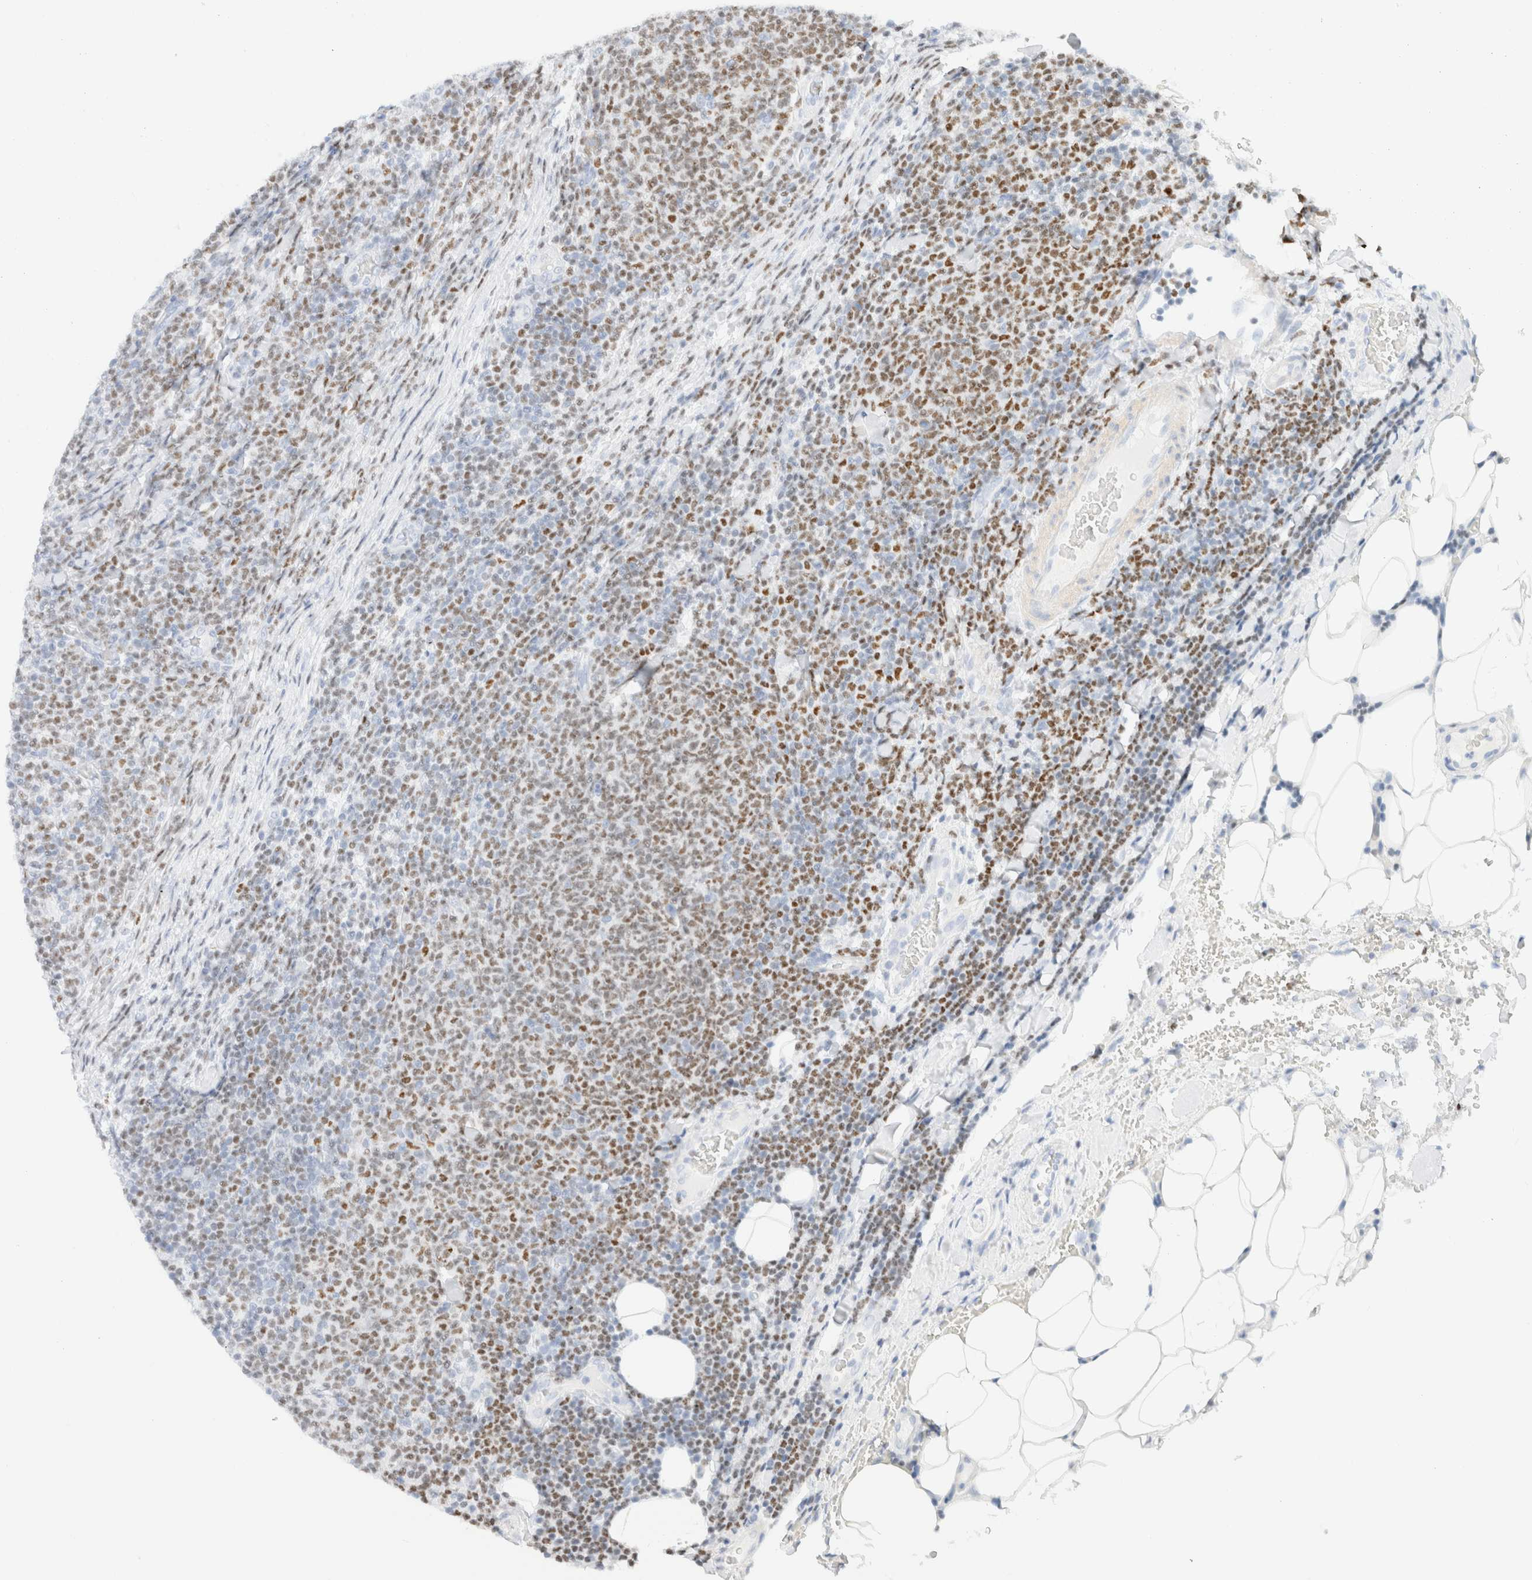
{"staining": {"intensity": "moderate", "quantity": "25%-75%", "location": "nuclear"}, "tissue": "lymphoma", "cell_type": "Tumor cells", "image_type": "cancer", "snomed": [{"axis": "morphology", "description": "Malignant lymphoma, non-Hodgkin's type, Low grade"}, {"axis": "topography", "description": "Lymph node"}], "caption": "Immunohistochemical staining of malignant lymphoma, non-Hodgkin's type (low-grade) demonstrates moderate nuclear protein positivity in about 25%-75% of tumor cells.", "gene": "IKZF3", "patient": {"sex": "male", "age": 66}}